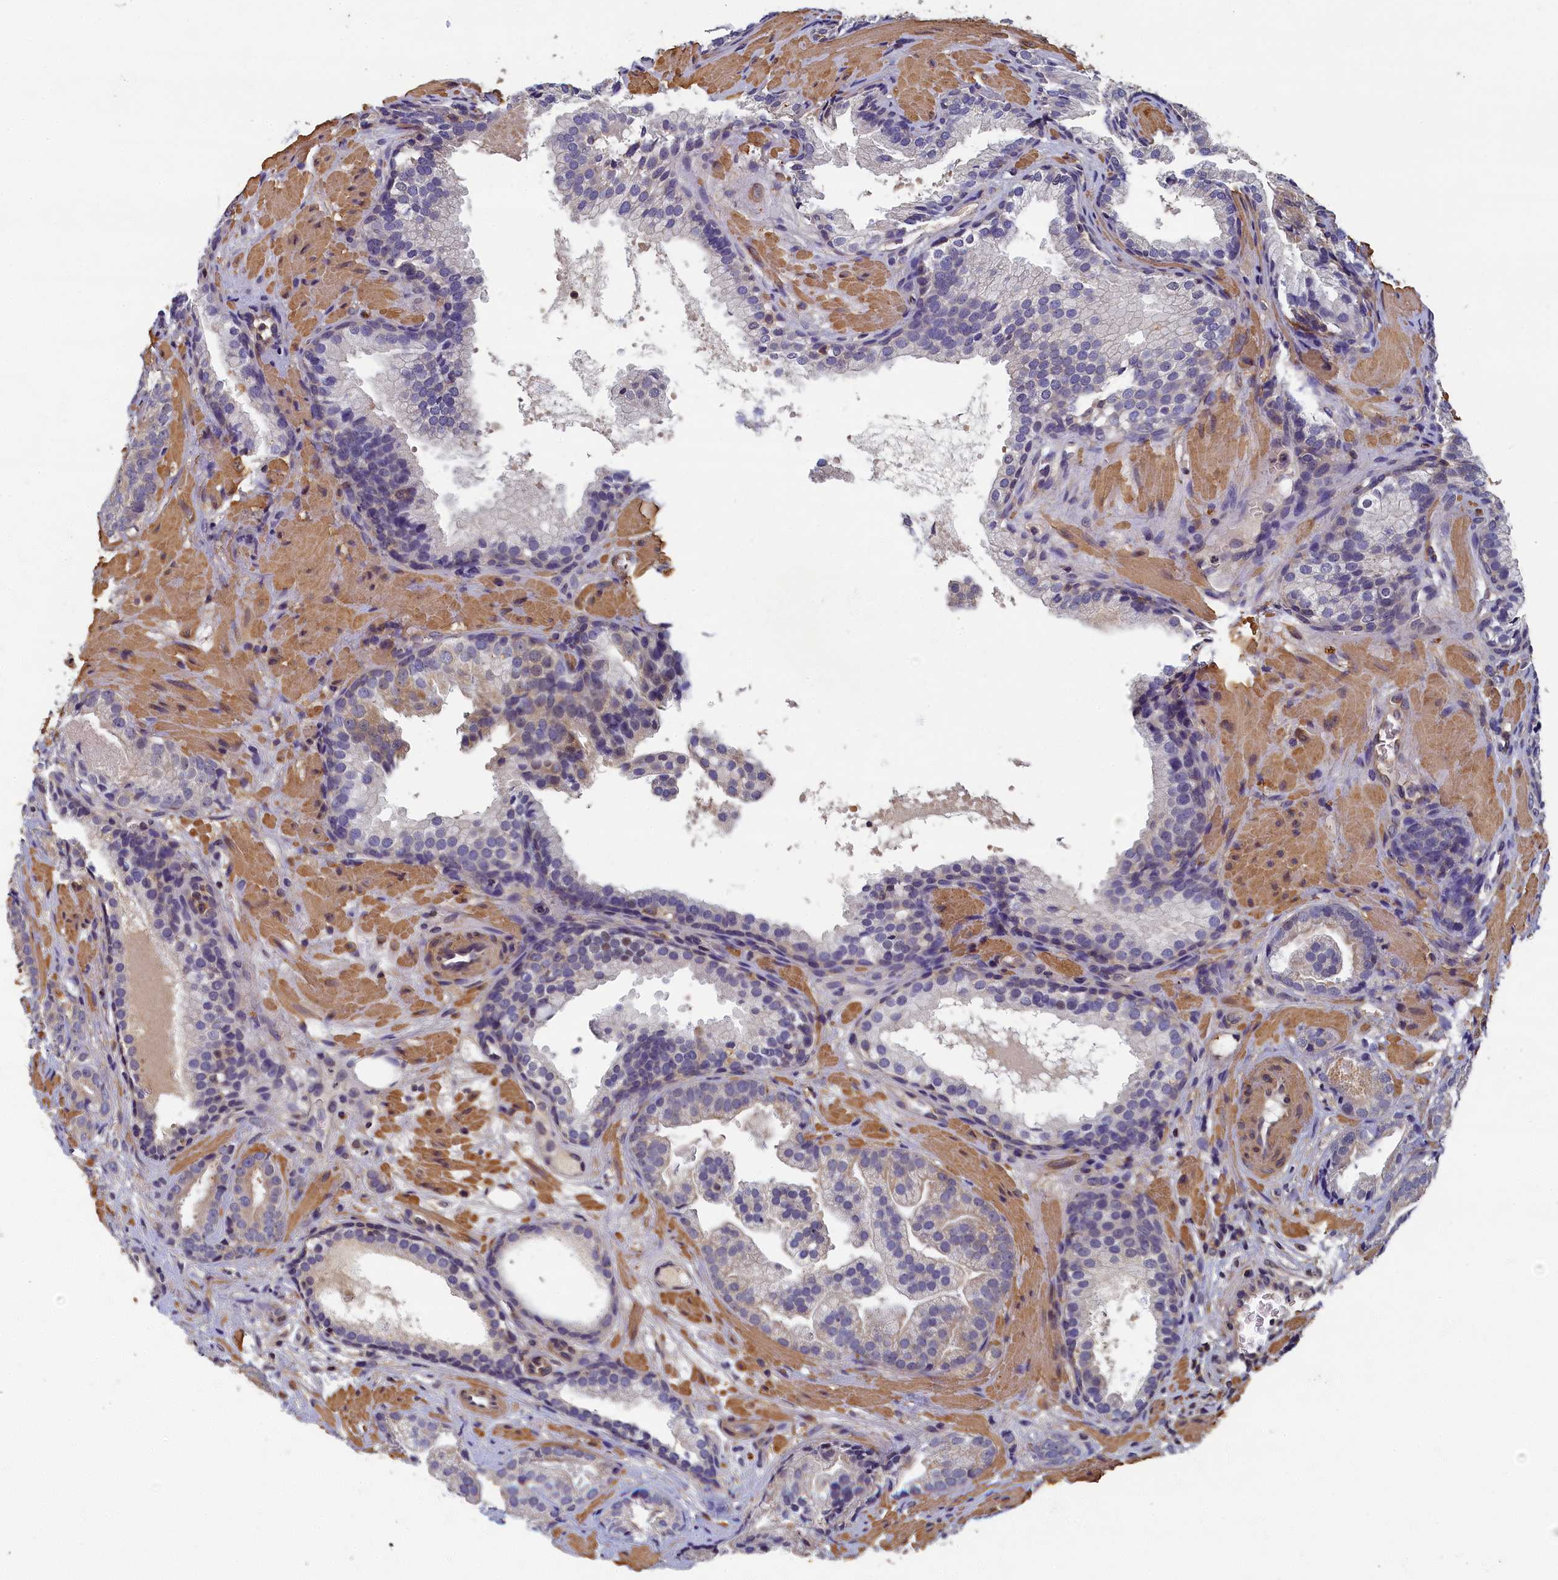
{"staining": {"intensity": "negative", "quantity": "none", "location": "none"}, "tissue": "prostate cancer", "cell_type": "Tumor cells", "image_type": "cancer", "snomed": [{"axis": "morphology", "description": "Adenocarcinoma, High grade"}, {"axis": "topography", "description": "Prostate"}], "caption": "There is no significant expression in tumor cells of high-grade adenocarcinoma (prostate).", "gene": "TBCB", "patient": {"sex": "male", "age": 60}}